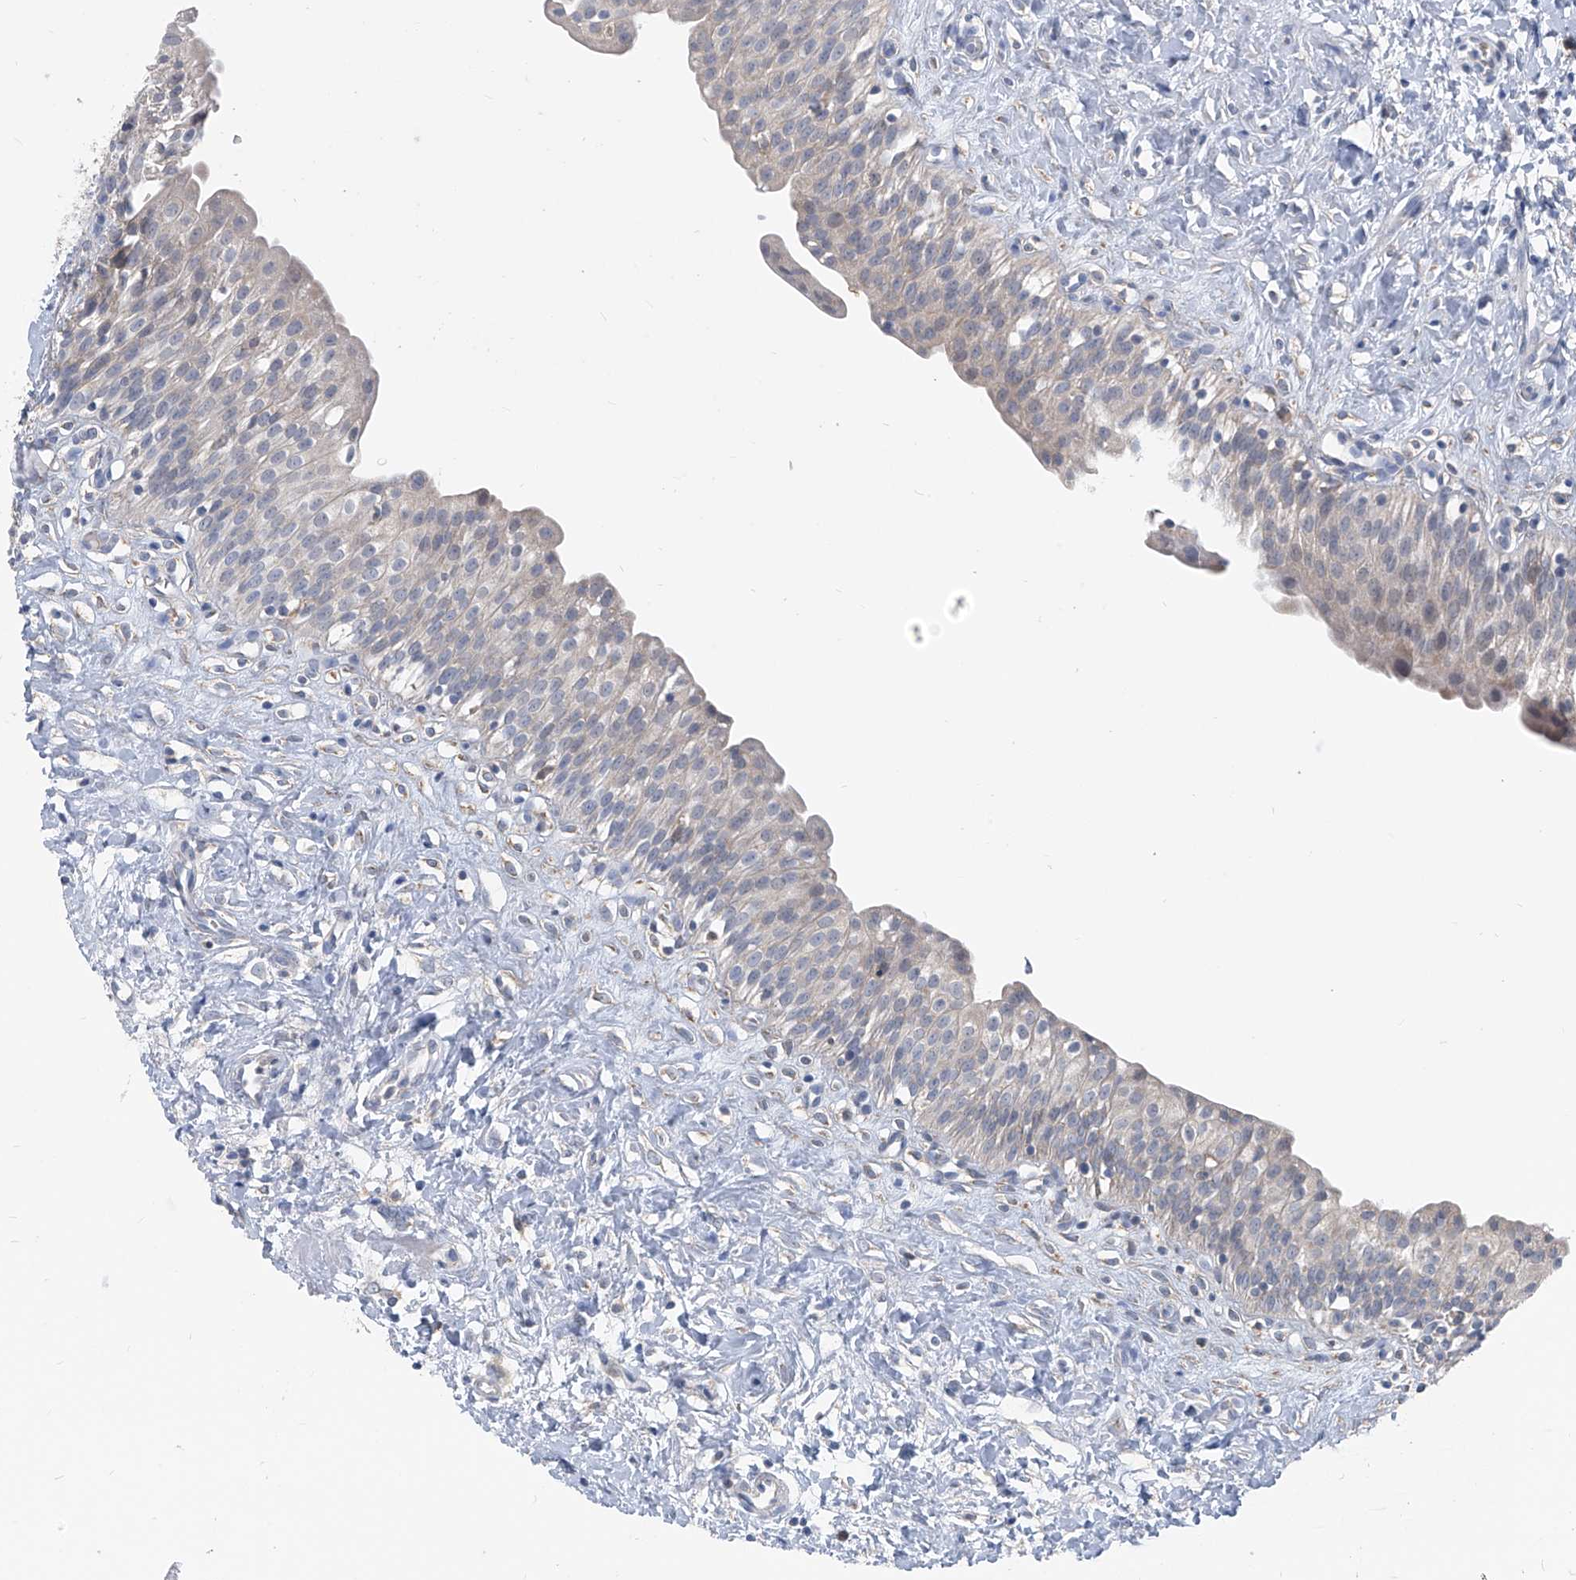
{"staining": {"intensity": "negative", "quantity": "none", "location": "none"}, "tissue": "urinary bladder", "cell_type": "Urothelial cells", "image_type": "normal", "snomed": [{"axis": "morphology", "description": "Normal tissue, NOS"}, {"axis": "topography", "description": "Urinary bladder"}], "caption": "Immunohistochemistry (IHC) image of benign human urinary bladder stained for a protein (brown), which reveals no expression in urothelial cells.", "gene": "FGD2", "patient": {"sex": "male", "age": 51}}